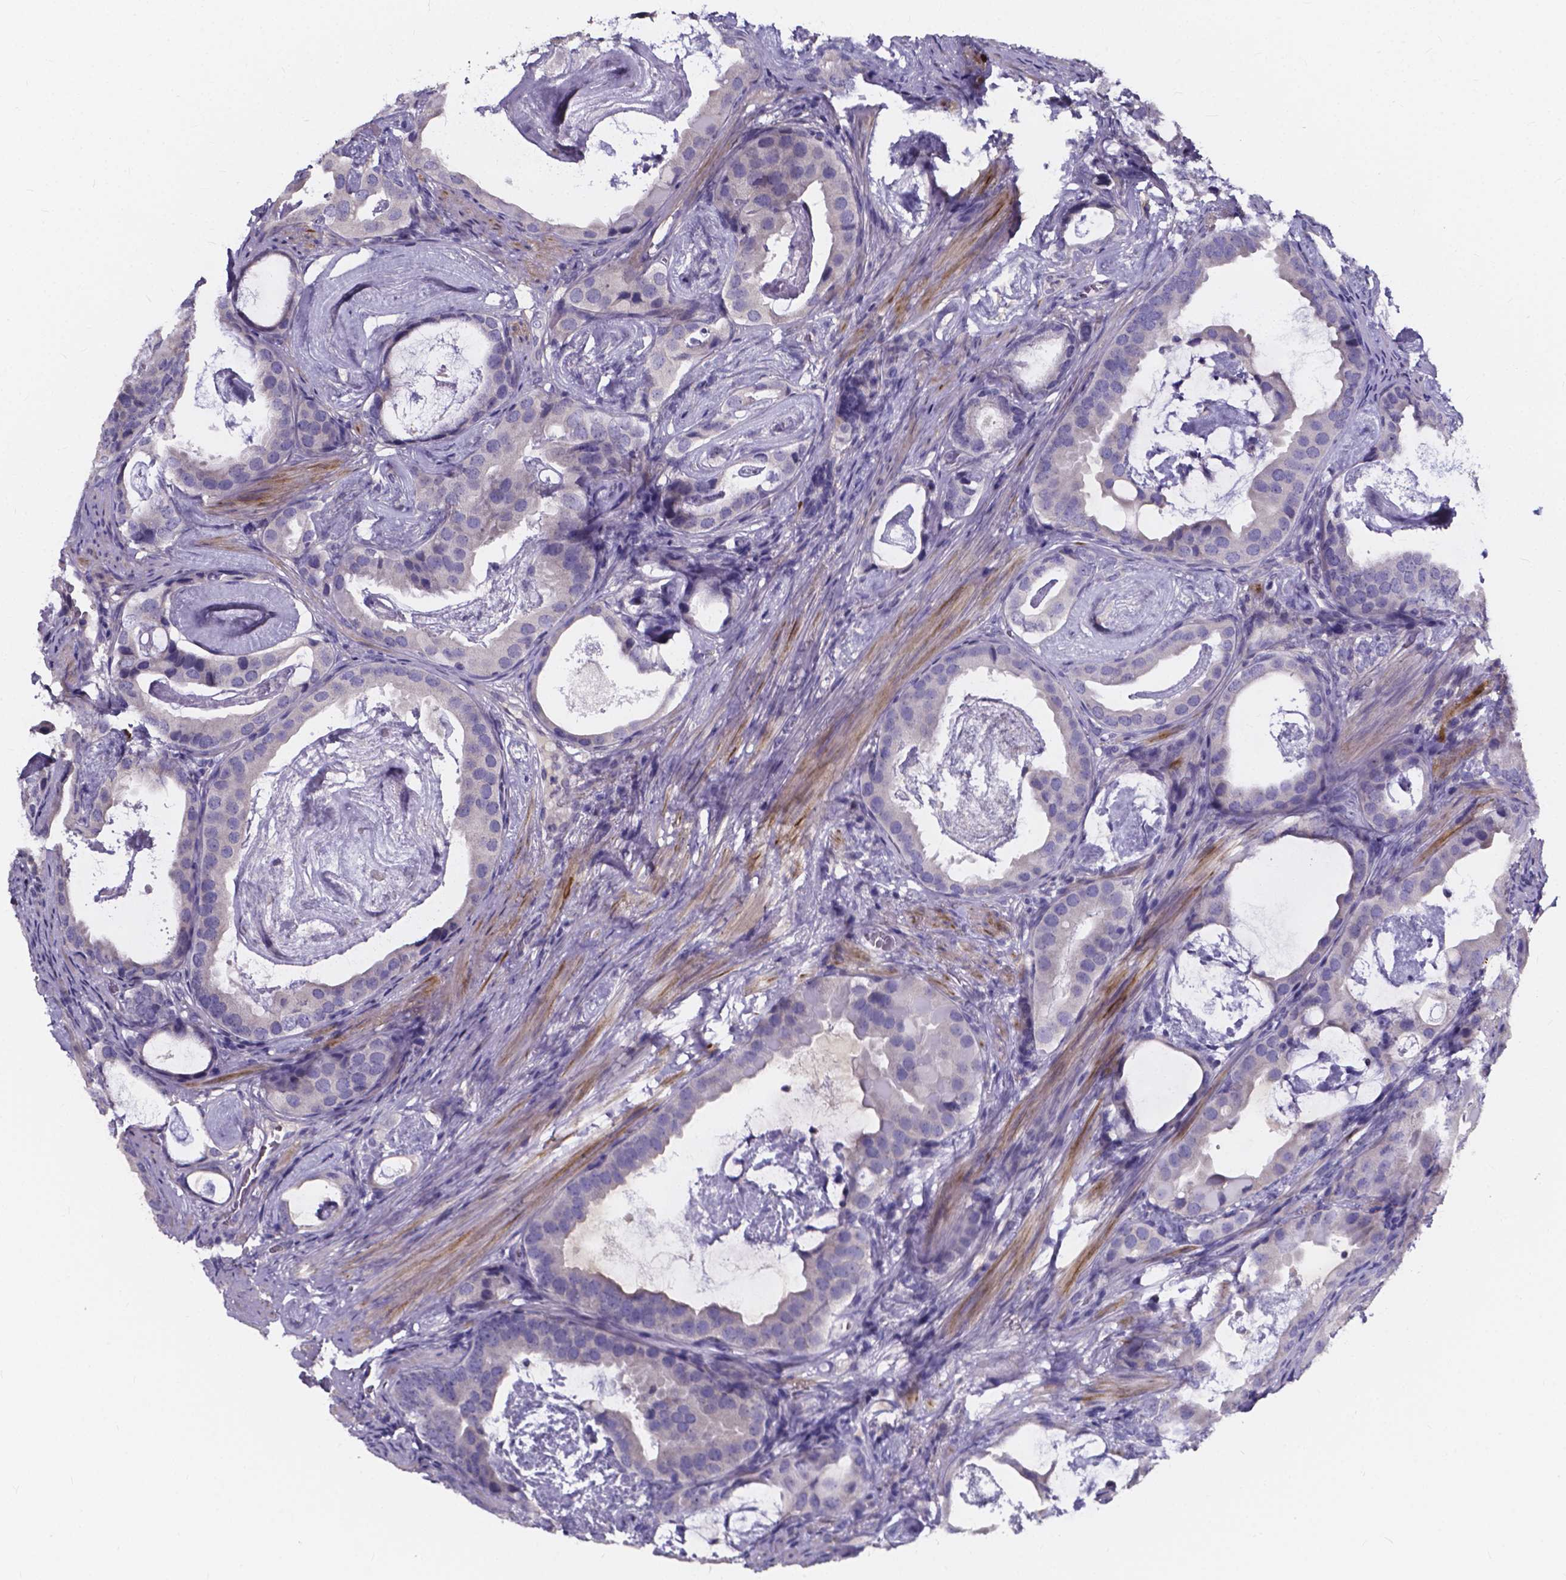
{"staining": {"intensity": "negative", "quantity": "none", "location": "none"}, "tissue": "prostate cancer", "cell_type": "Tumor cells", "image_type": "cancer", "snomed": [{"axis": "morphology", "description": "Adenocarcinoma, Low grade"}, {"axis": "topography", "description": "Prostate and seminal vesicle, NOS"}], "caption": "Micrograph shows no protein positivity in tumor cells of adenocarcinoma (low-grade) (prostate) tissue.", "gene": "SPOCD1", "patient": {"sex": "male", "age": 71}}